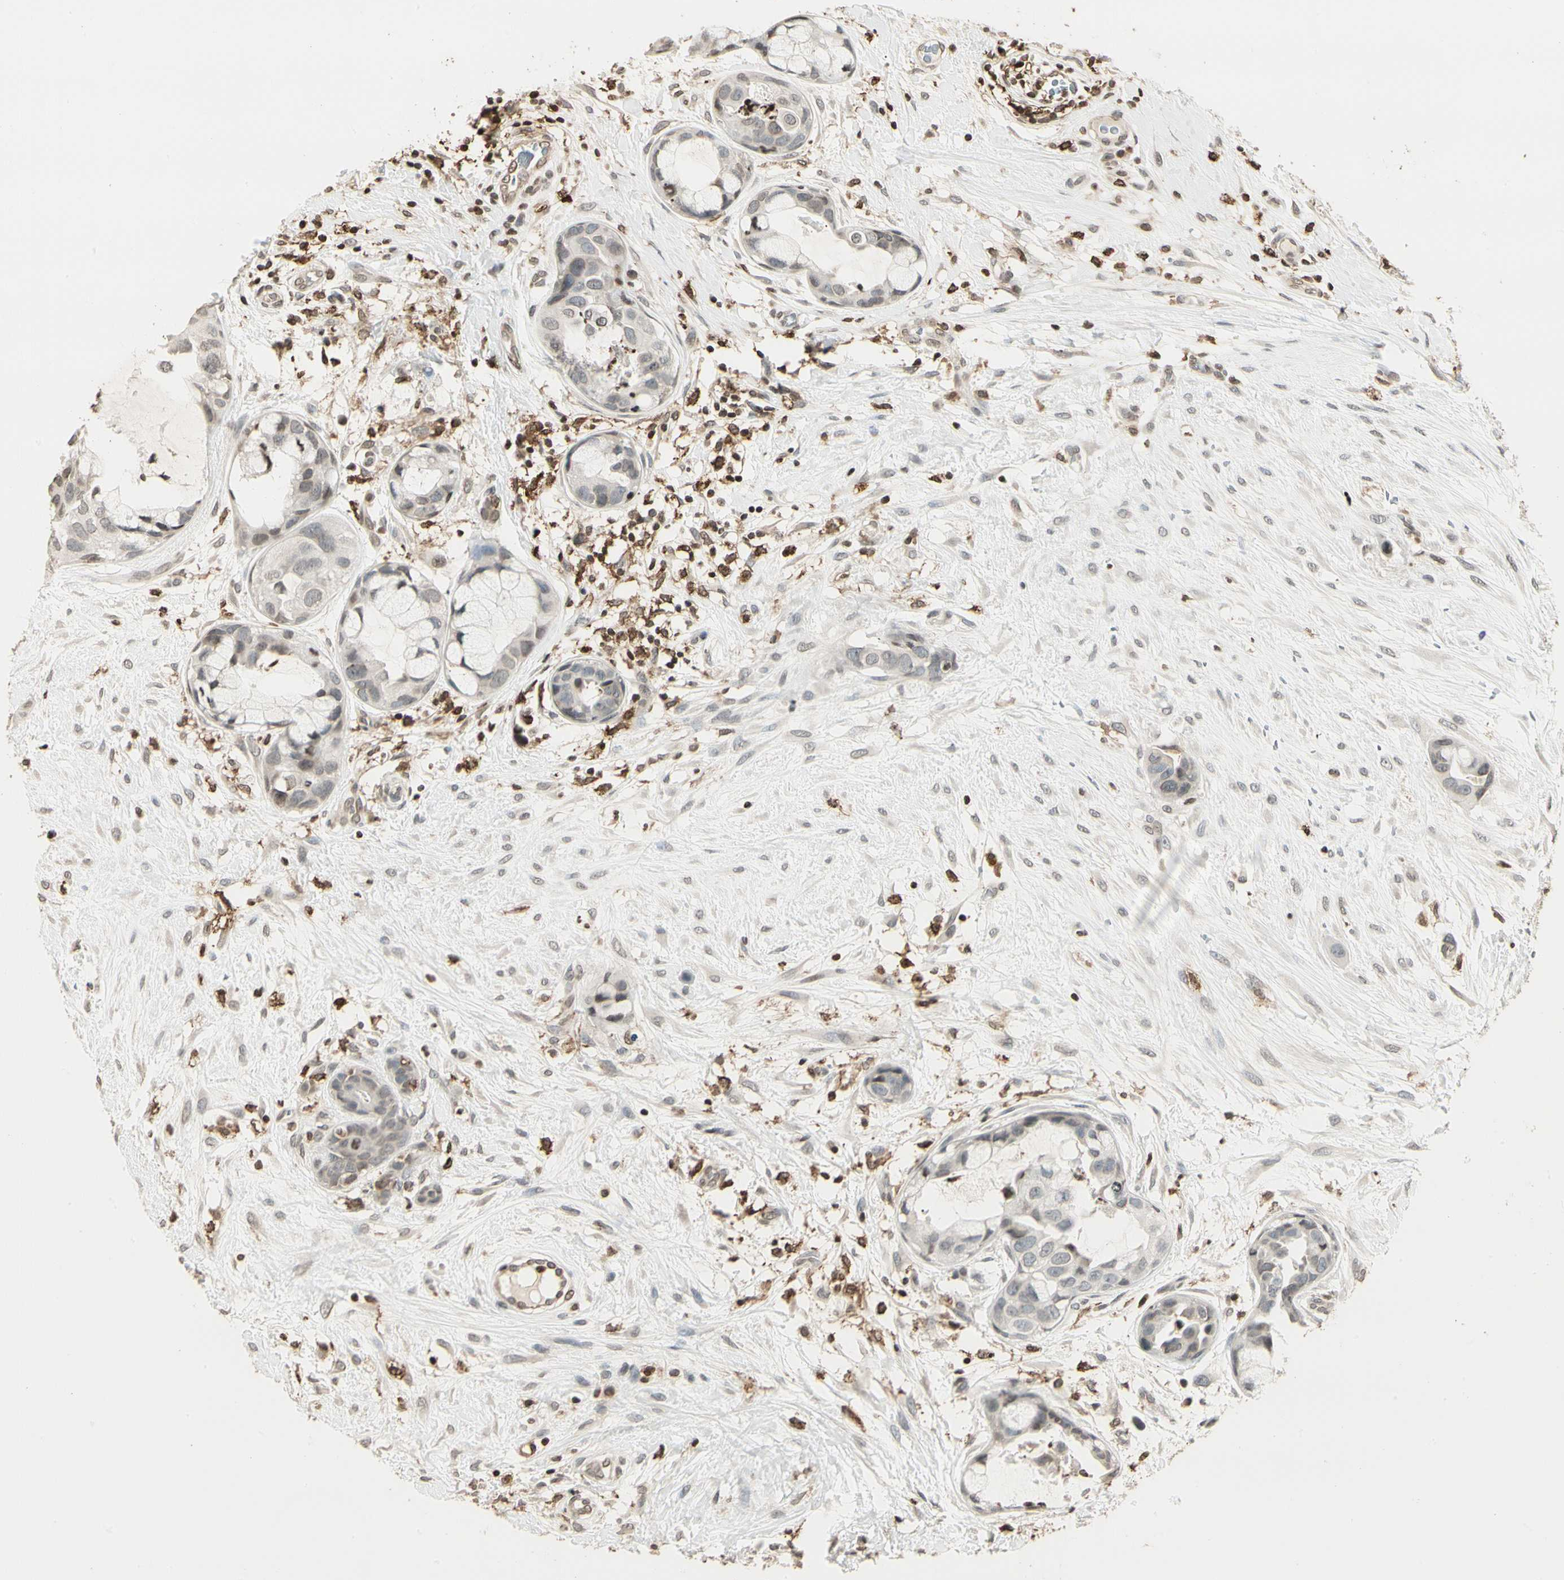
{"staining": {"intensity": "weak", "quantity": "<25%", "location": "nuclear"}, "tissue": "breast cancer", "cell_type": "Tumor cells", "image_type": "cancer", "snomed": [{"axis": "morphology", "description": "Duct carcinoma"}, {"axis": "topography", "description": "Breast"}], "caption": "Breast cancer (intraductal carcinoma) was stained to show a protein in brown. There is no significant expression in tumor cells. Nuclei are stained in blue.", "gene": "FER", "patient": {"sex": "female", "age": 40}}